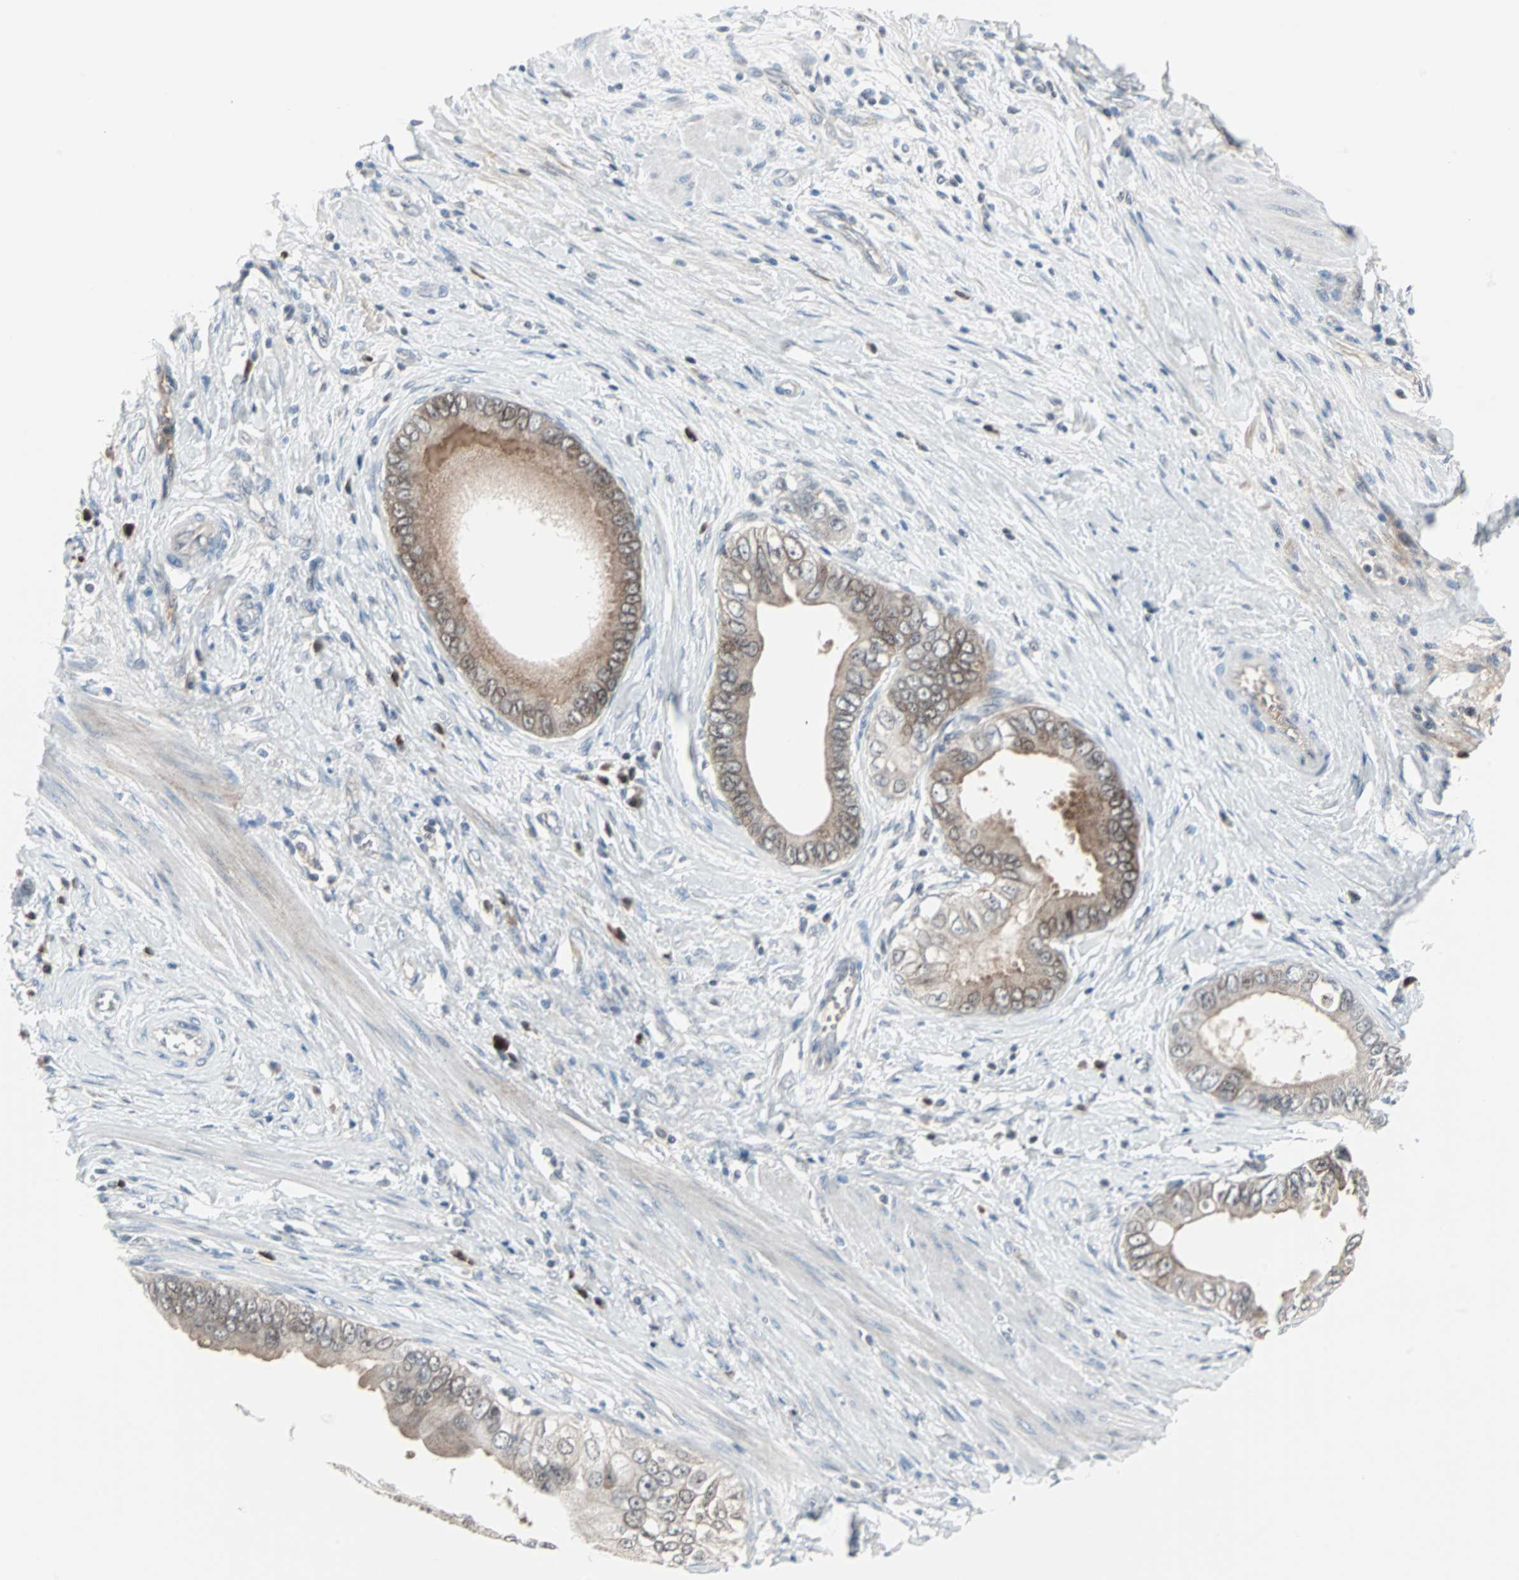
{"staining": {"intensity": "moderate", "quantity": ">75%", "location": "cytoplasmic/membranous"}, "tissue": "pancreatic cancer", "cell_type": "Tumor cells", "image_type": "cancer", "snomed": [{"axis": "morphology", "description": "Normal tissue, NOS"}, {"axis": "topography", "description": "Lymph node"}], "caption": "Immunohistochemistry (IHC) staining of pancreatic cancer, which displays medium levels of moderate cytoplasmic/membranous positivity in about >75% of tumor cells indicating moderate cytoplasmic/membranous protein expression. The staining was performed using DAB (3,3'-diaminobenzidine) (brown) for protein detection and nuclei were counterstained in hematoxylin (blue).", "gene": "CASP3", "patient": {"sex": "male", "age": 50}}